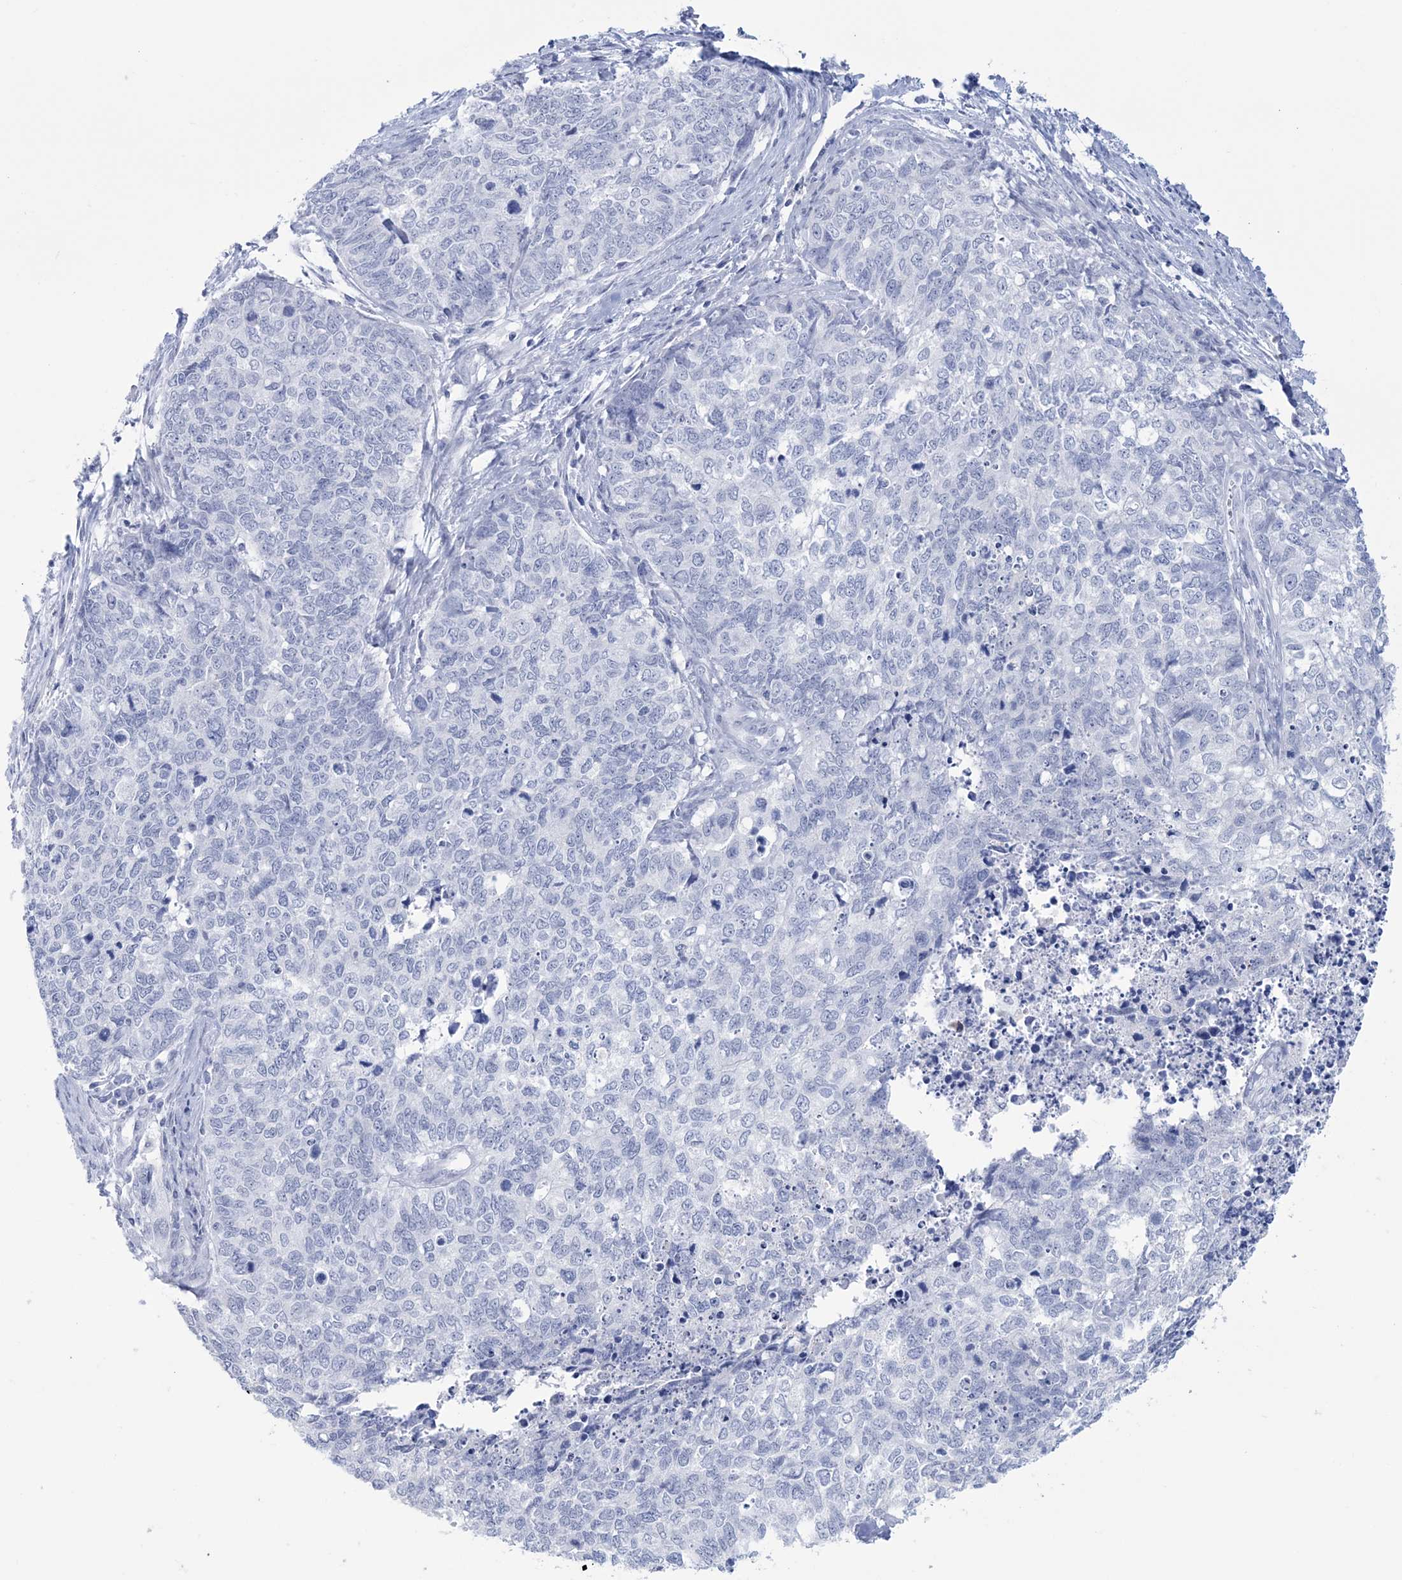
{"staining": {"intensity": "negative", "quantity": "none", "location": "none"}, "tissue": "cervical cancer", "cell_type": "Tumor cells", "image_type": "cancer", "snomed": [{"axis": "morphology", "description": "Squamous cell carcinoma, NOS"}, {"axis": "topography", "description": "Cervix"}], "caption": "High power microscopy photomicrograph of an immunohistochemistry (IHC) image of cervical cancer (squamous cell carcinoma), revealing no significant positivity in tumor cells. The staining was performed using DAB to visualize the protein expression in brown, while the nuclei were stained in blue with hematoxylin (Magnification: 20x).", "gene": "DPCD", "patient": {"sex": "female", "age": 63}}